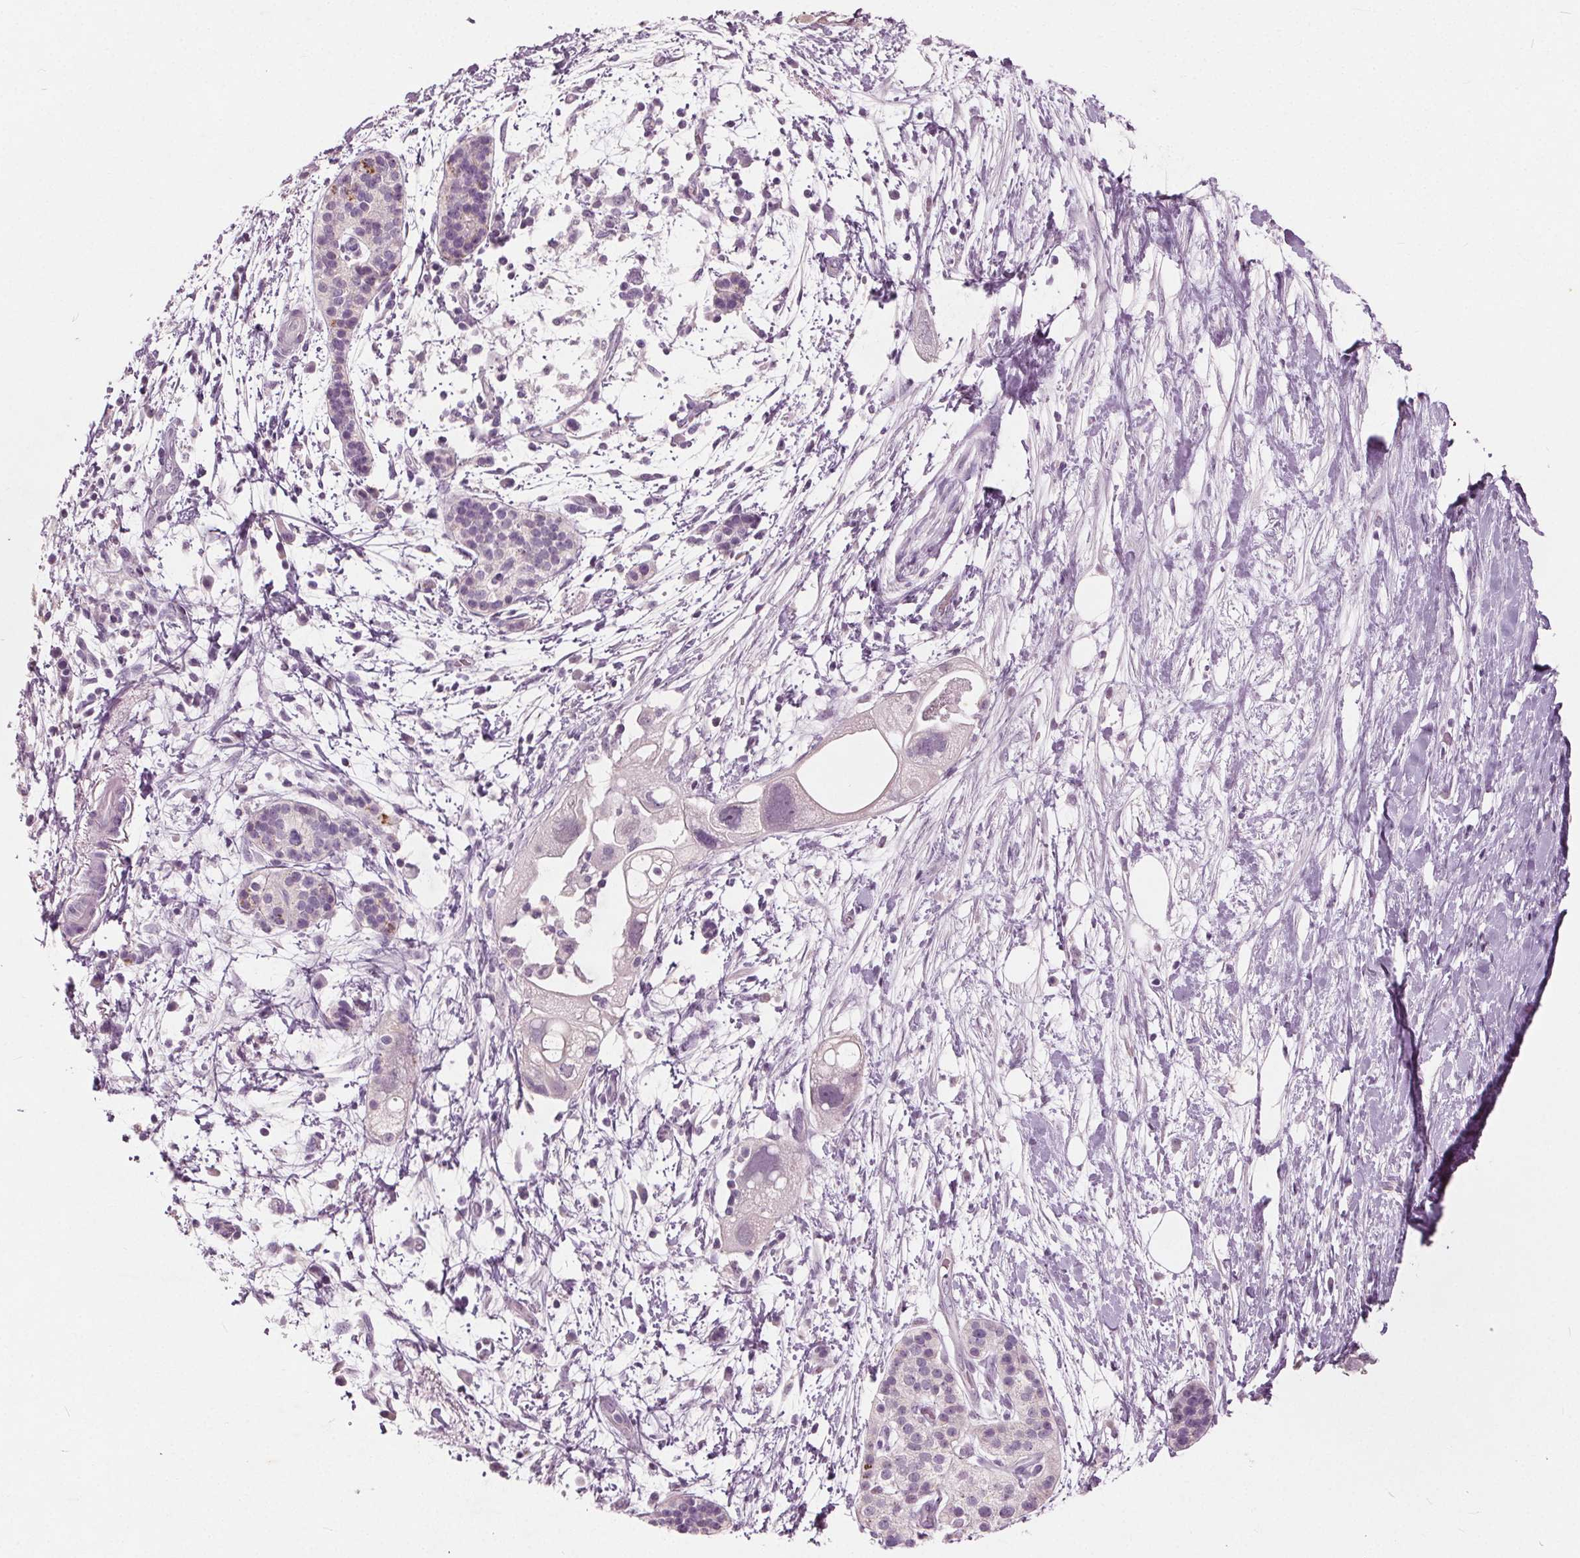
{"staining": {"intensity": "negative", "quantity": "none", "location": "none"}, "tissue": "pancreatic cancer", "cell_type": "Tumor cells", "image_type": "cancer", "snomed": [{"axis": "morphology", "description": "Adenocarcinoma, NOS"}, {"axis": "topography", "description": "Pancreas"}], "caption": "Tumor cells are negative for brown protein staining in pancreatic cancer (adenocarcinoma).", "gene": "TKFC", "patient": {"sex": "female", "age": 72}}